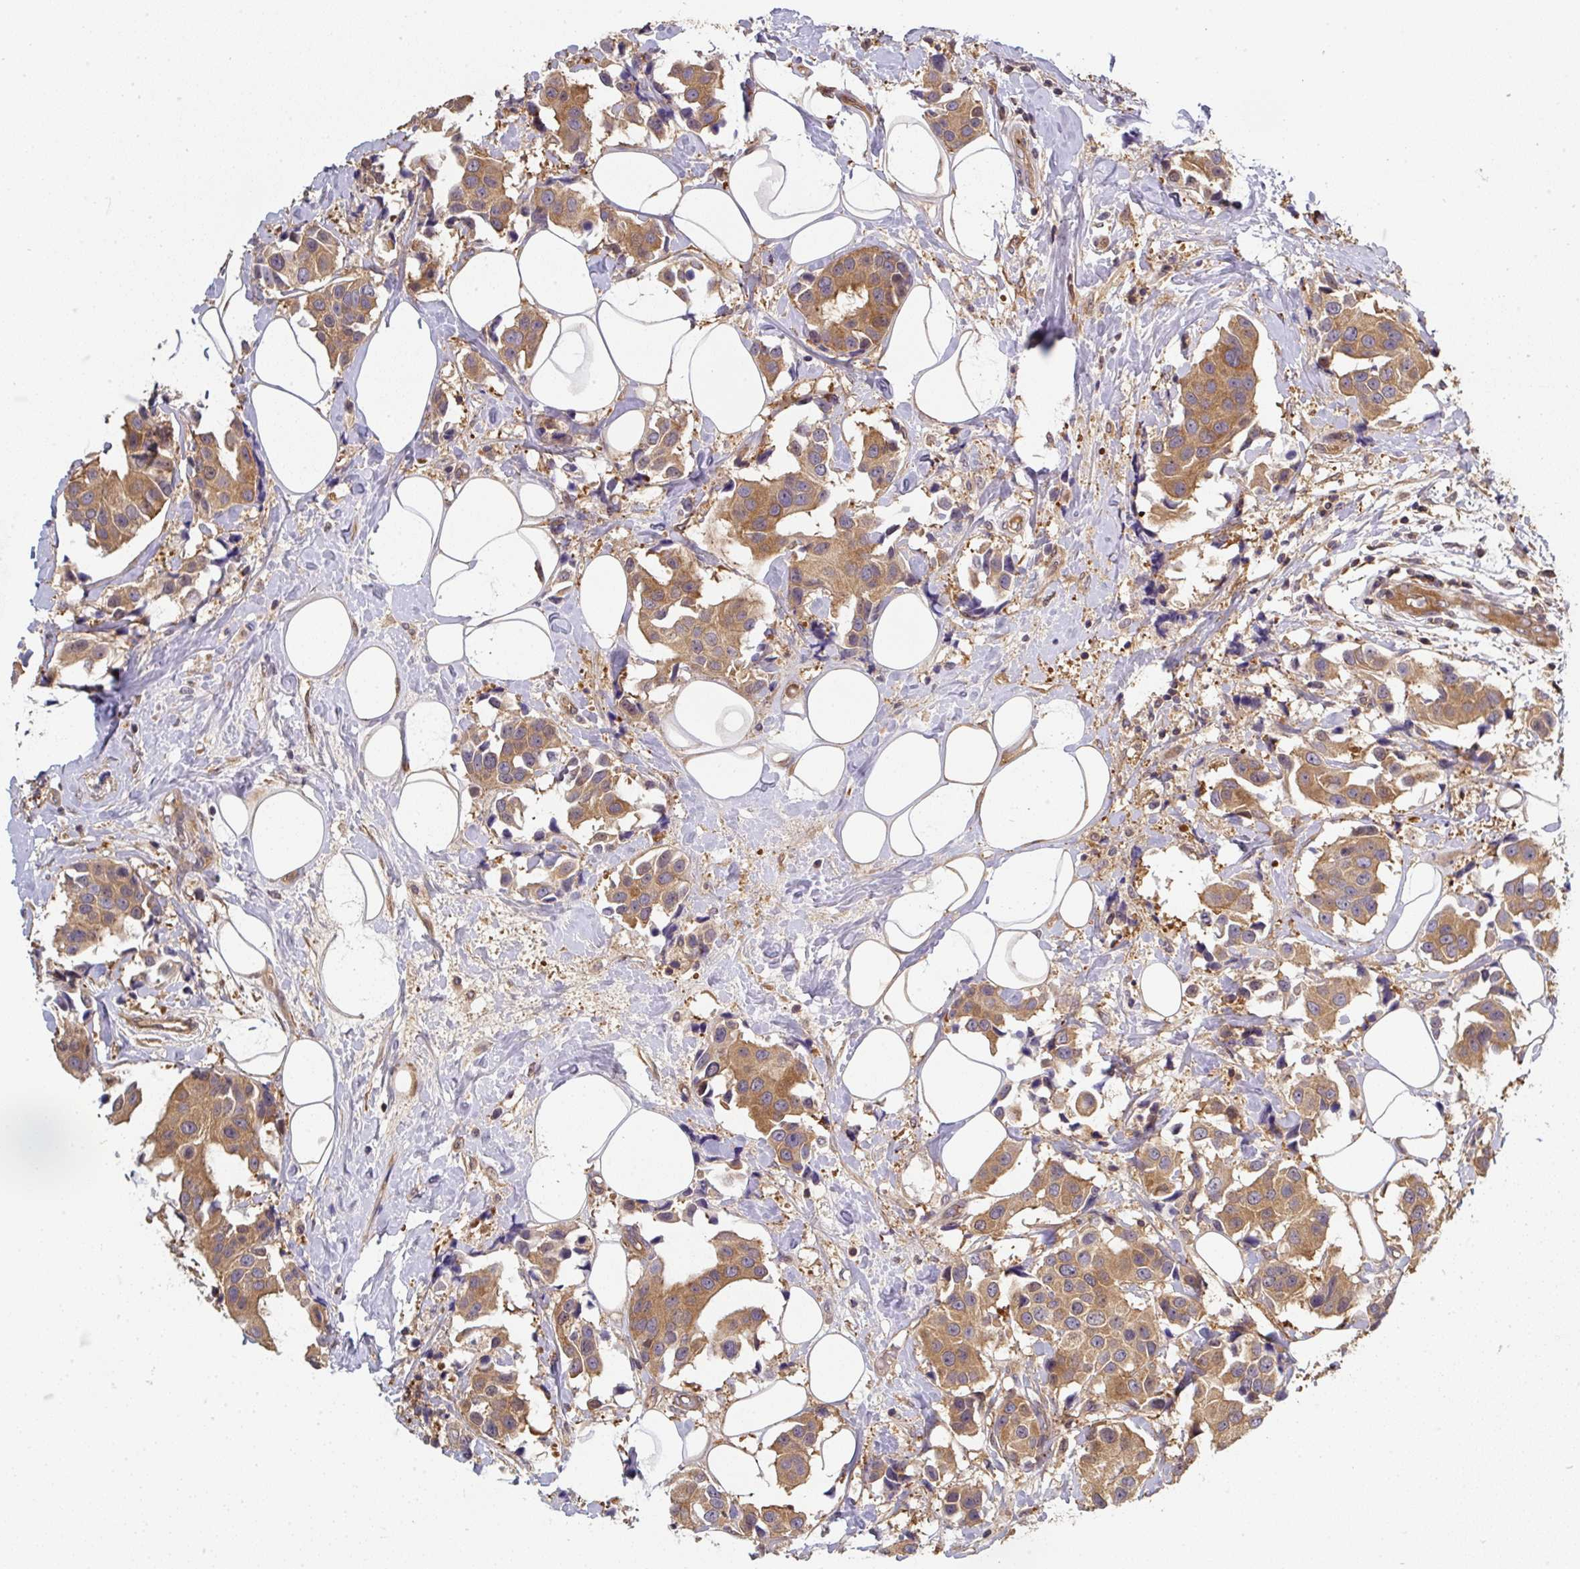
{"staining": {"intensity": "moderate", "quantity": ">75%", "location": "cytoplasmic/membranous"}, "tissue": "breast cancer", "cell_type": "Tumor cells", "image_type": "cancer", "snomed": [{"axis": "morphology", "description": "Normal tissue, NOS"}, {"axis": "morphology", "description": "Duct carcinoma"}, {"axis": "topography", "description": "Breast"}], "caption": "This is a photomicrograph of immunohistochemistry staining of intraductal carcinoma (breast), which shows moderate expression in the cytoplasmic/membranous of tumor cells.", "gene": "ST13", "patient": {"sex": "female", "age": 39}}